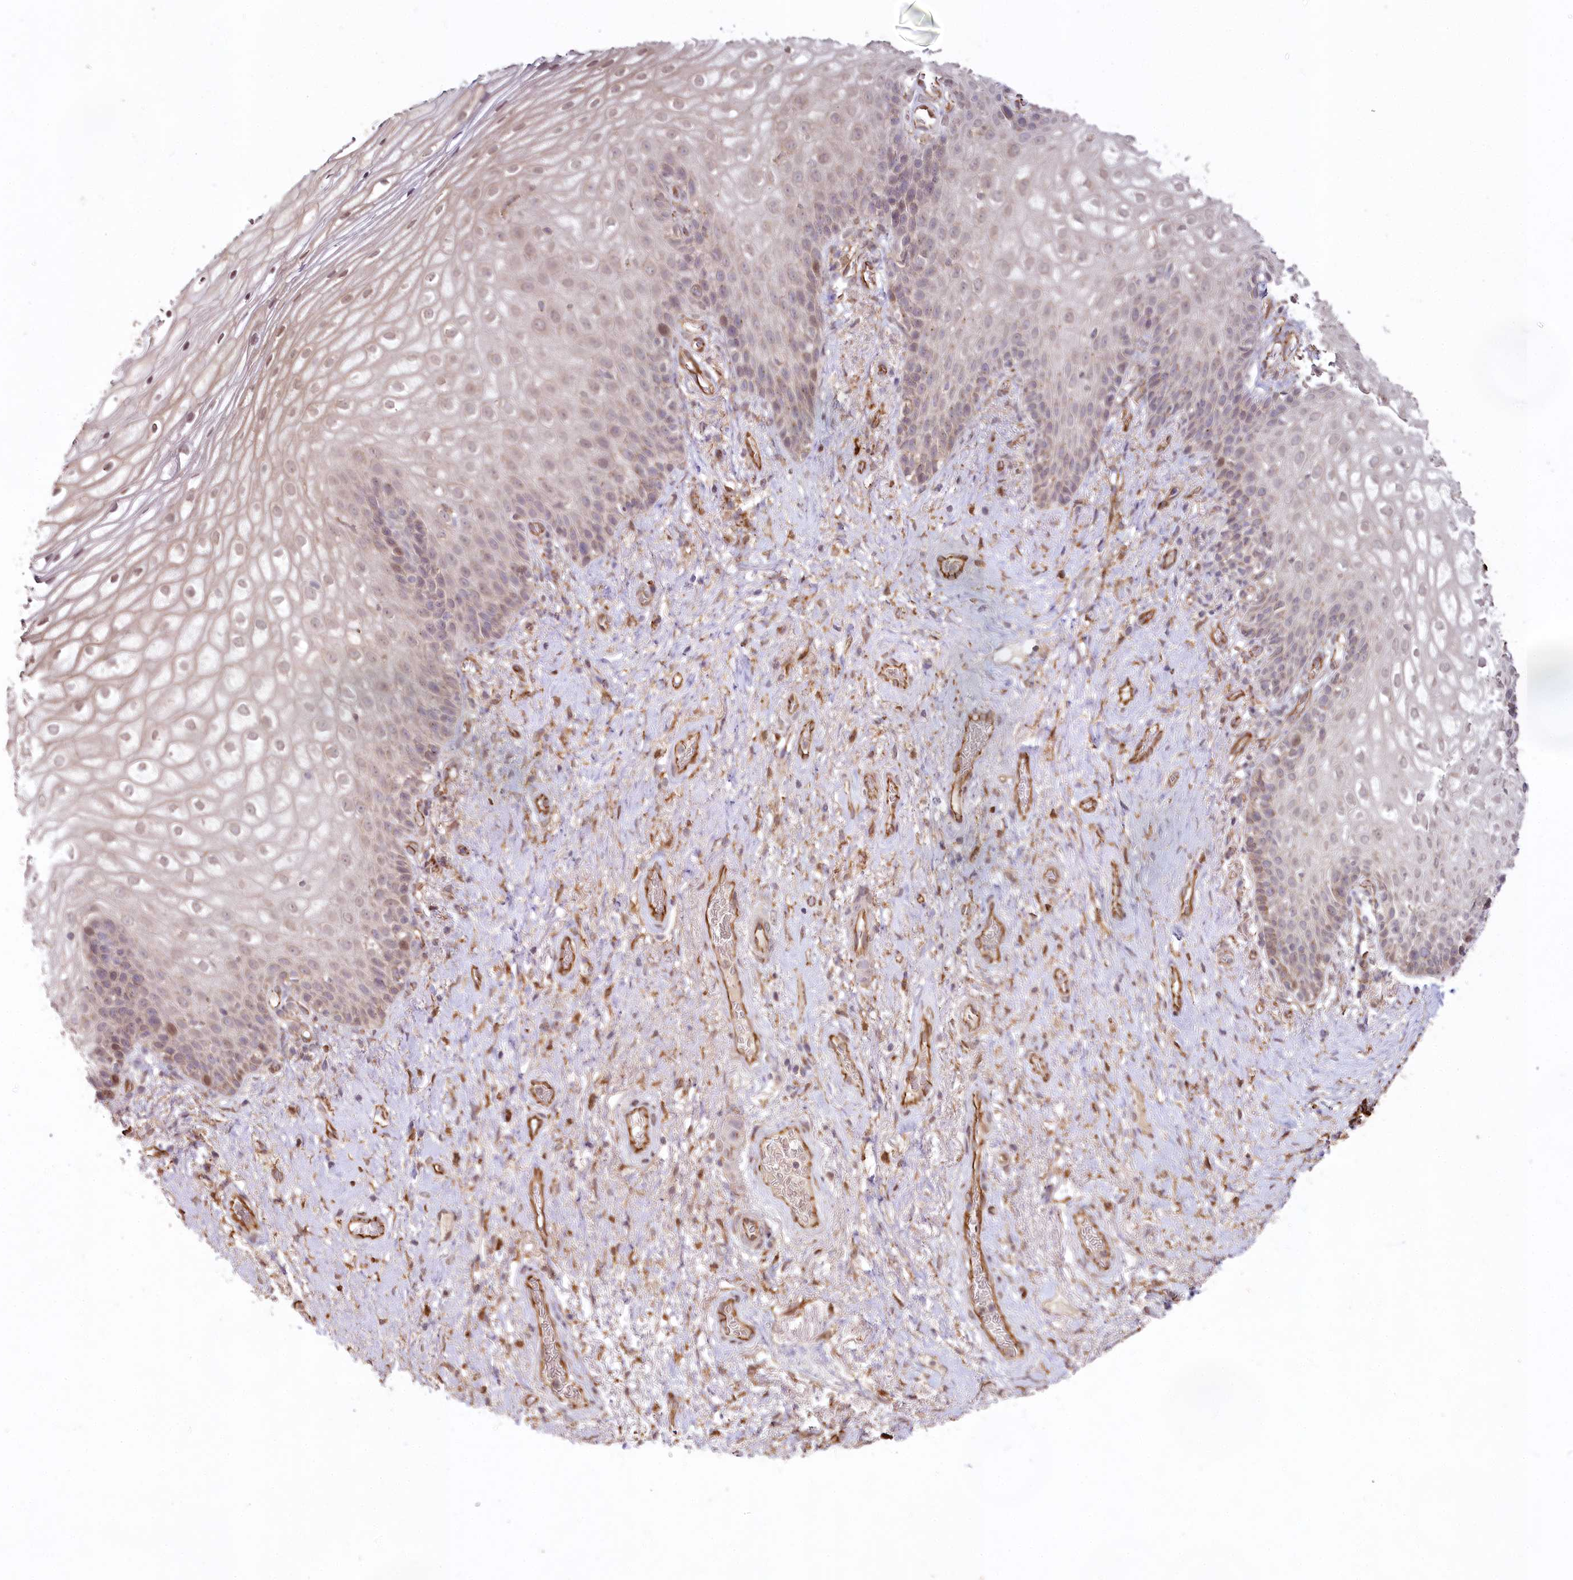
{"staining": {"intensity": "moderate", "quantity": "<25%", "location": "nuclear"}, "tissue": "vagina", "cell_type": "Squamous epithelial cells", "image_type": "normal", "snomed": [{"axis": "morphology", "description": "Normal tissue, NOS"}, {"axis": "topography", "description": "Vagina"}], "caption": "Vagina stained with a brown dye reveals moderate nuclear positive staining in approximately <25% of squamous epithelial cells.", "gene": "ALKBH8", "patient": {"sex": "female", "age": 60}}